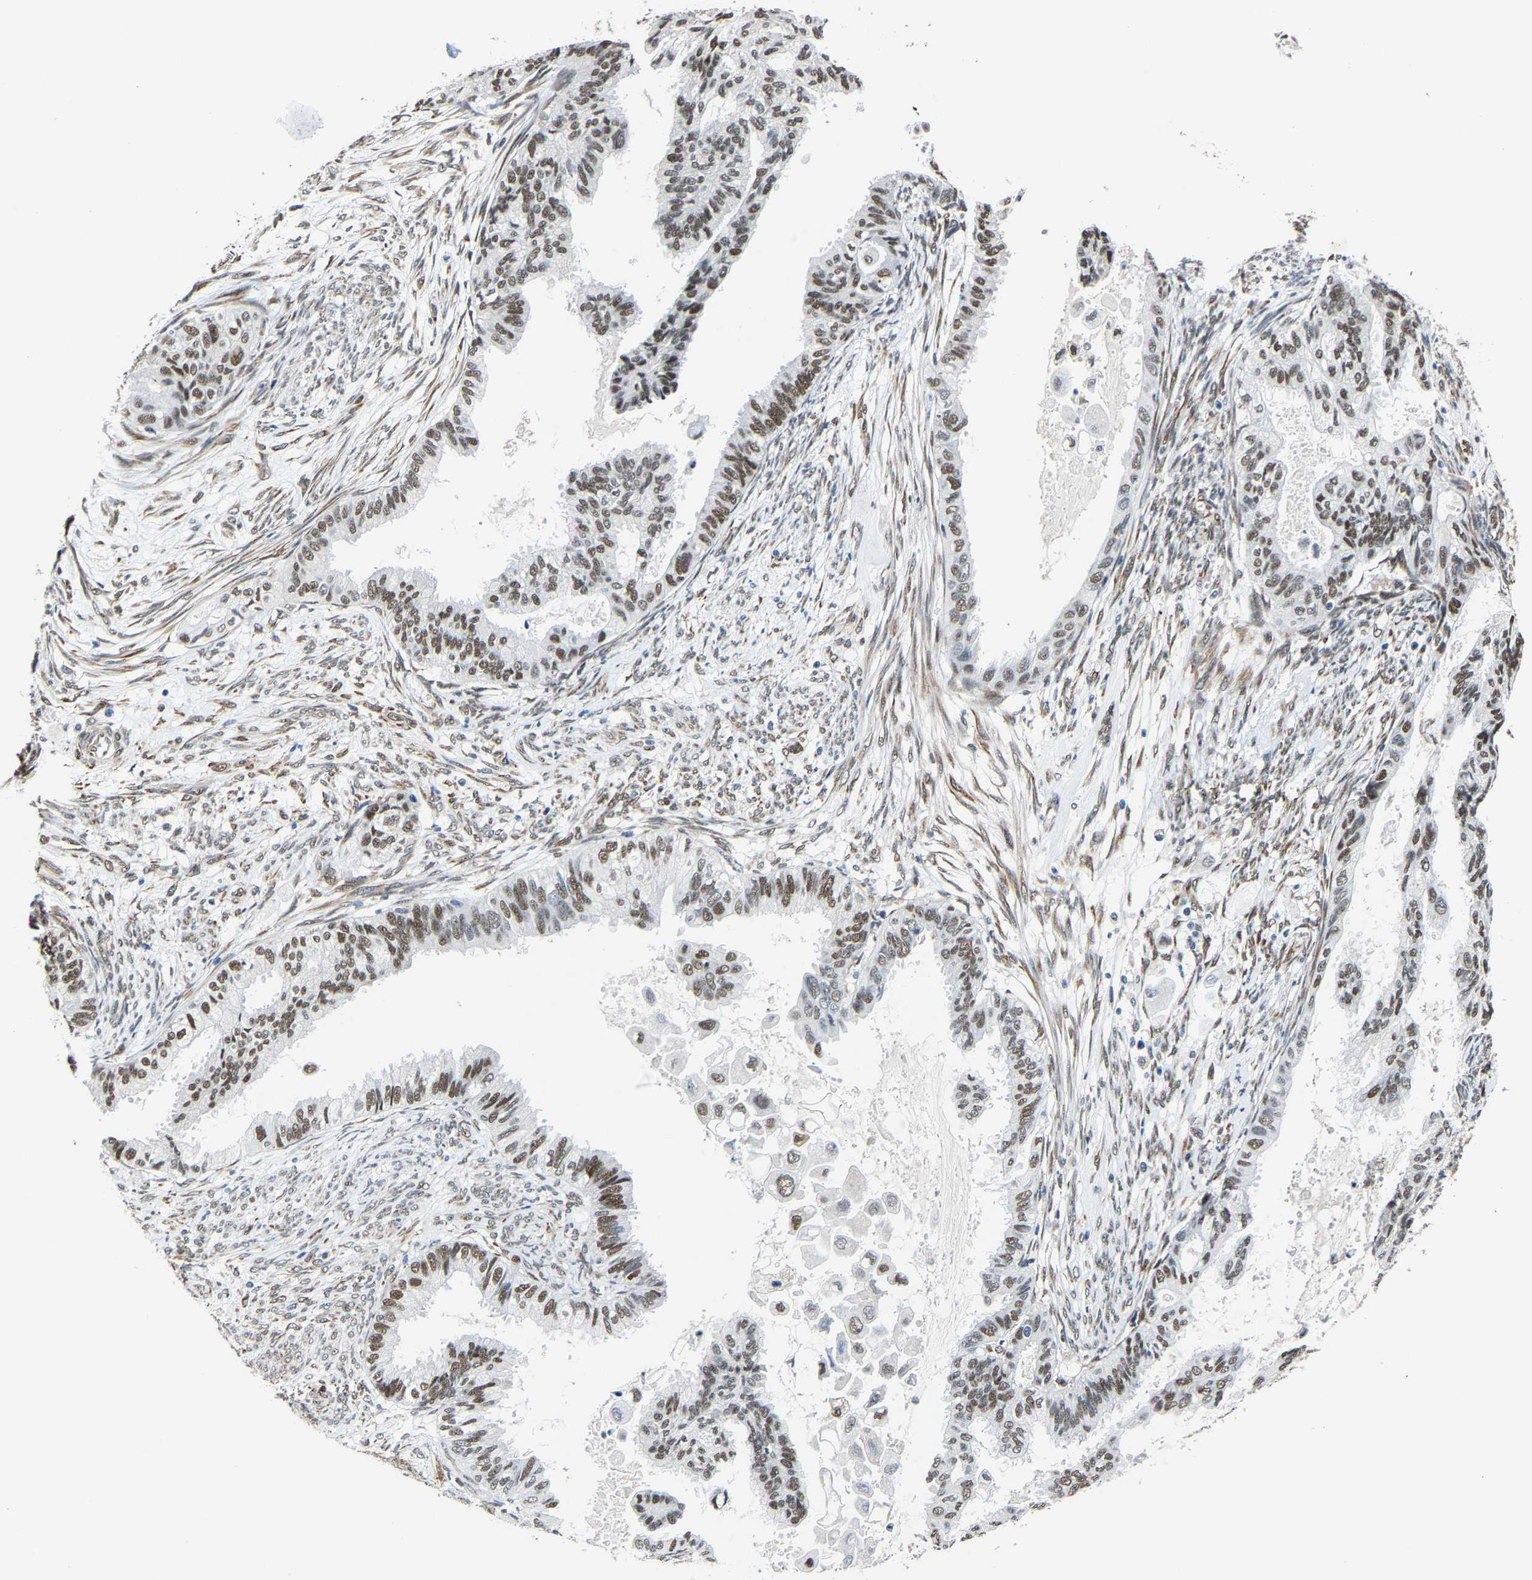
{"staining": {"intensity": "moderate", "quantity": ">75%", "location": "nuclear"}, "tissue": "cervical cancer", "cell_type": "Tumor cells", "image_type": "cancer", "snomed": [{"axis": "morphology", "description": "Normal tissue, NOS"}, {"axis": "morphology", "description": "Adenocarcinoma, NOS"}, {"axis": "topography", "description": "Cervix"}, {"axis": "topography", "description": "Endometrium"}], "caption": "Immunohistochemistry (IHC) image of cervical cancer (adenocarcinoma) stained for a protein (brown), which exhibits medium levels of moderate nuclear positivity in approximately >75% of tumor cells.", "gene": "METTL1", "patient": {"sex": "female", "age": 86}}